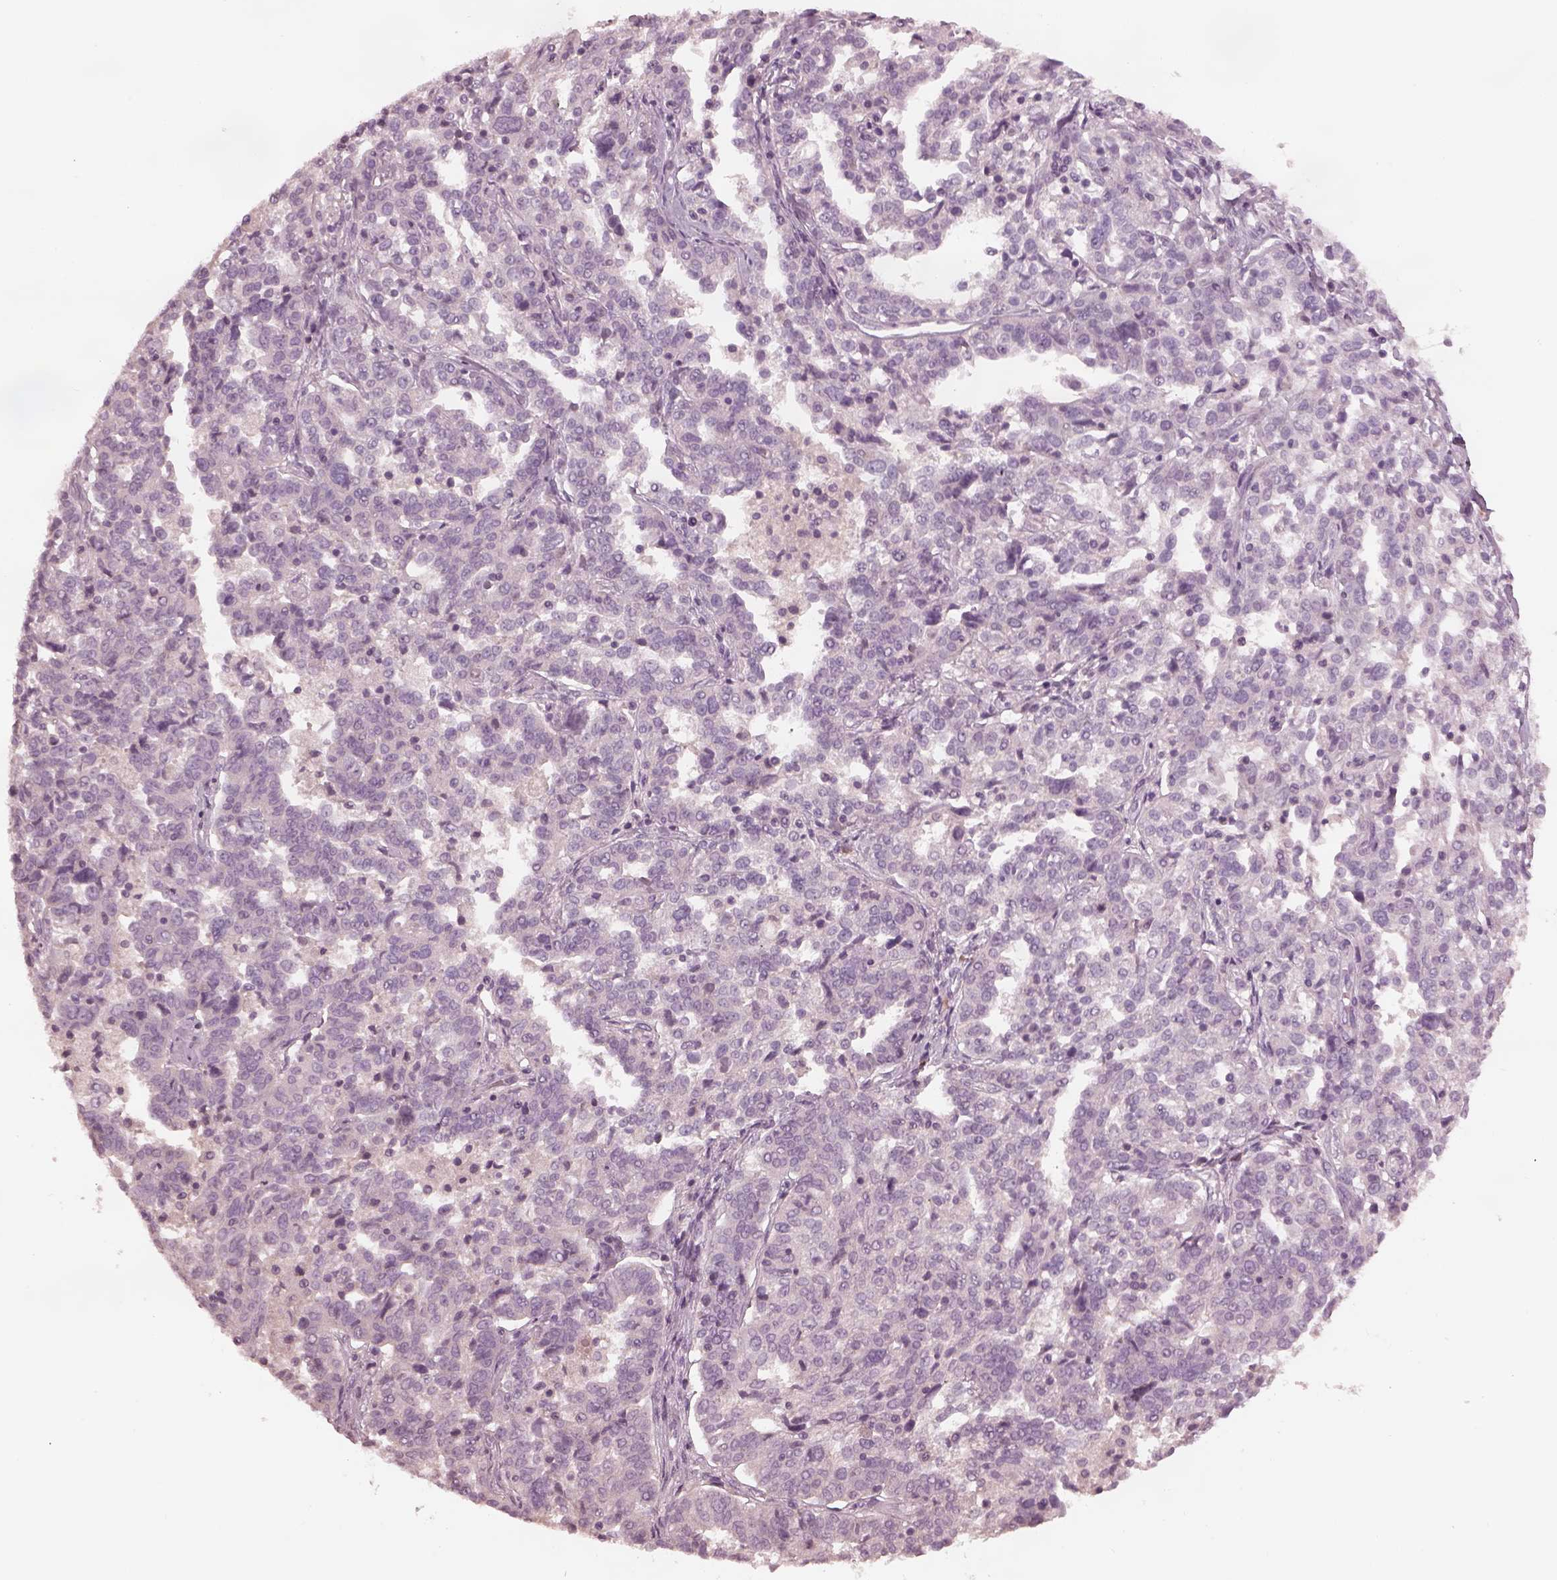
{"staining": {"intensity": "negative", "quantity": "none", "location": "none"}, "tissue": "ovarian cancer", "cell_type": "Tumor cells", "image_type": "cancer", "snomed": [{"axis": "morphology", "description": "Cystadenocarcinoma, serous, NOS"}, {"axis": "topography", "description": "Ovary"}], "caption": "This photomicrograph is of ovarian cancer stained with IHC to label a protein in brown with the nuclei are counter-stained blue. There is no positivity in tumor cells.", "gene": "MIA", "patient": {"sex": "female", "age": 67}}